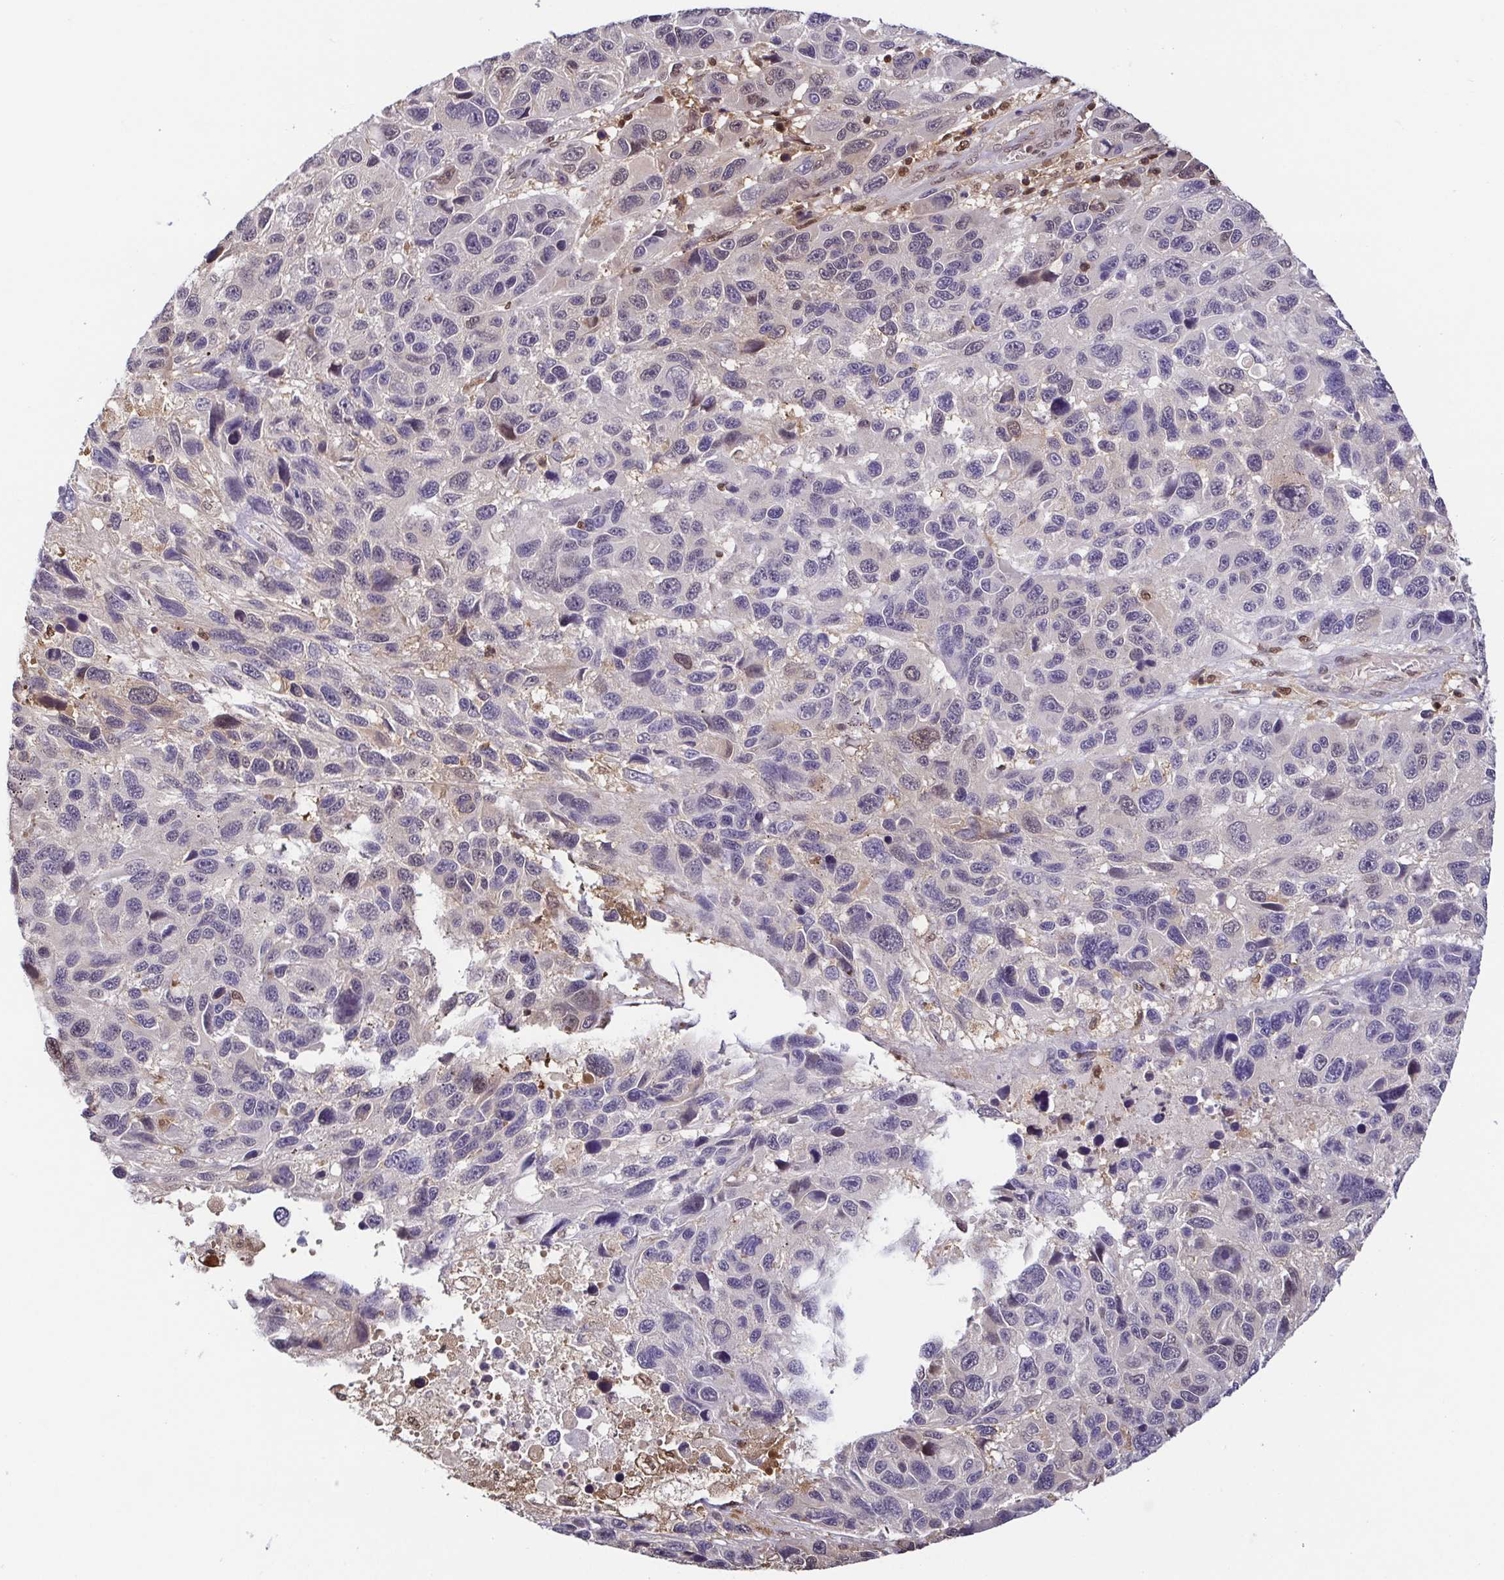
{"staining": {"intensity": "weak", "quantity": "<25%", "location": "nuclear"}, "tissue": "melanoma", "cell_type": "Tumor cells", "image_type": "cancer", "snomed": [{"axis": "morphology", "description": "Malignant melanoma, NOS"}, {"axis": "topography", "description": "Skin"}], "caption": "An immunohistochemistry (IHC) histopathology image of malignant melanoma is shown. There is no staining in tumor cells of malignant melanoma.", "gene": "PSMB9", "patient": {"sex": "male", "age": 53}}